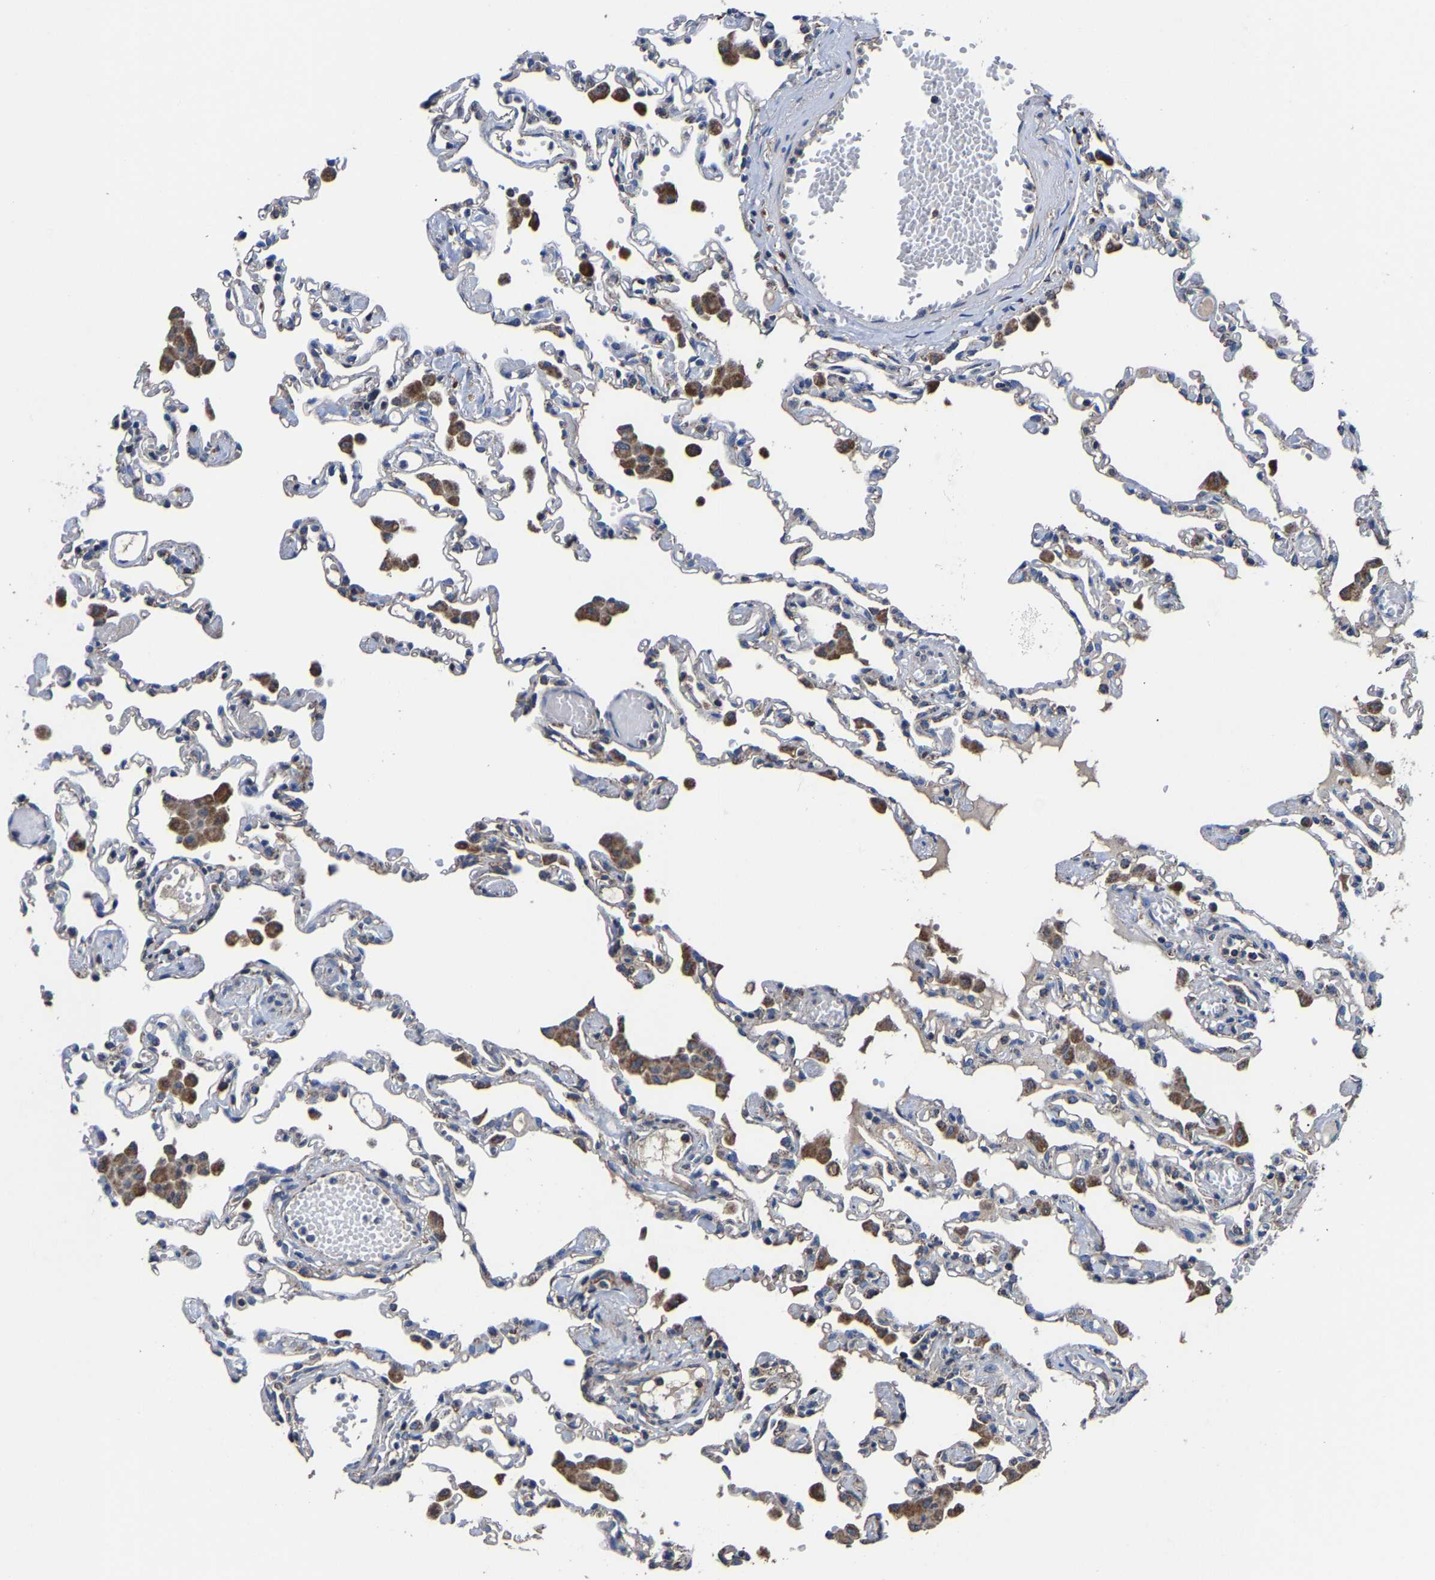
{"staining": {"intensity": "weak", "quantity": "<25%", "location": "cytoplasmic/membranous"}, "tissue": "lung", "cell_type": "Alveolar cells", "image_type": "normal", "snomed": [{"axis": "morphology", "description": "Normal tissue, NOS"}, {"axis": "topography", "description": "Bronchus"}, {"axis": "topography", "description": "Lung"}], "caption": "This is a micrograph of immunohistochemistry (IHC) staining of normal lung, which shows no staining in alveolar cells. (Brightfield microscopy of DAB (3,3'-diaminobenzidine) immunohistochemistry (IHC) at high magnification).", "gene": "ZCCHC7", "patient": {"sex": "female", "age": 49}}